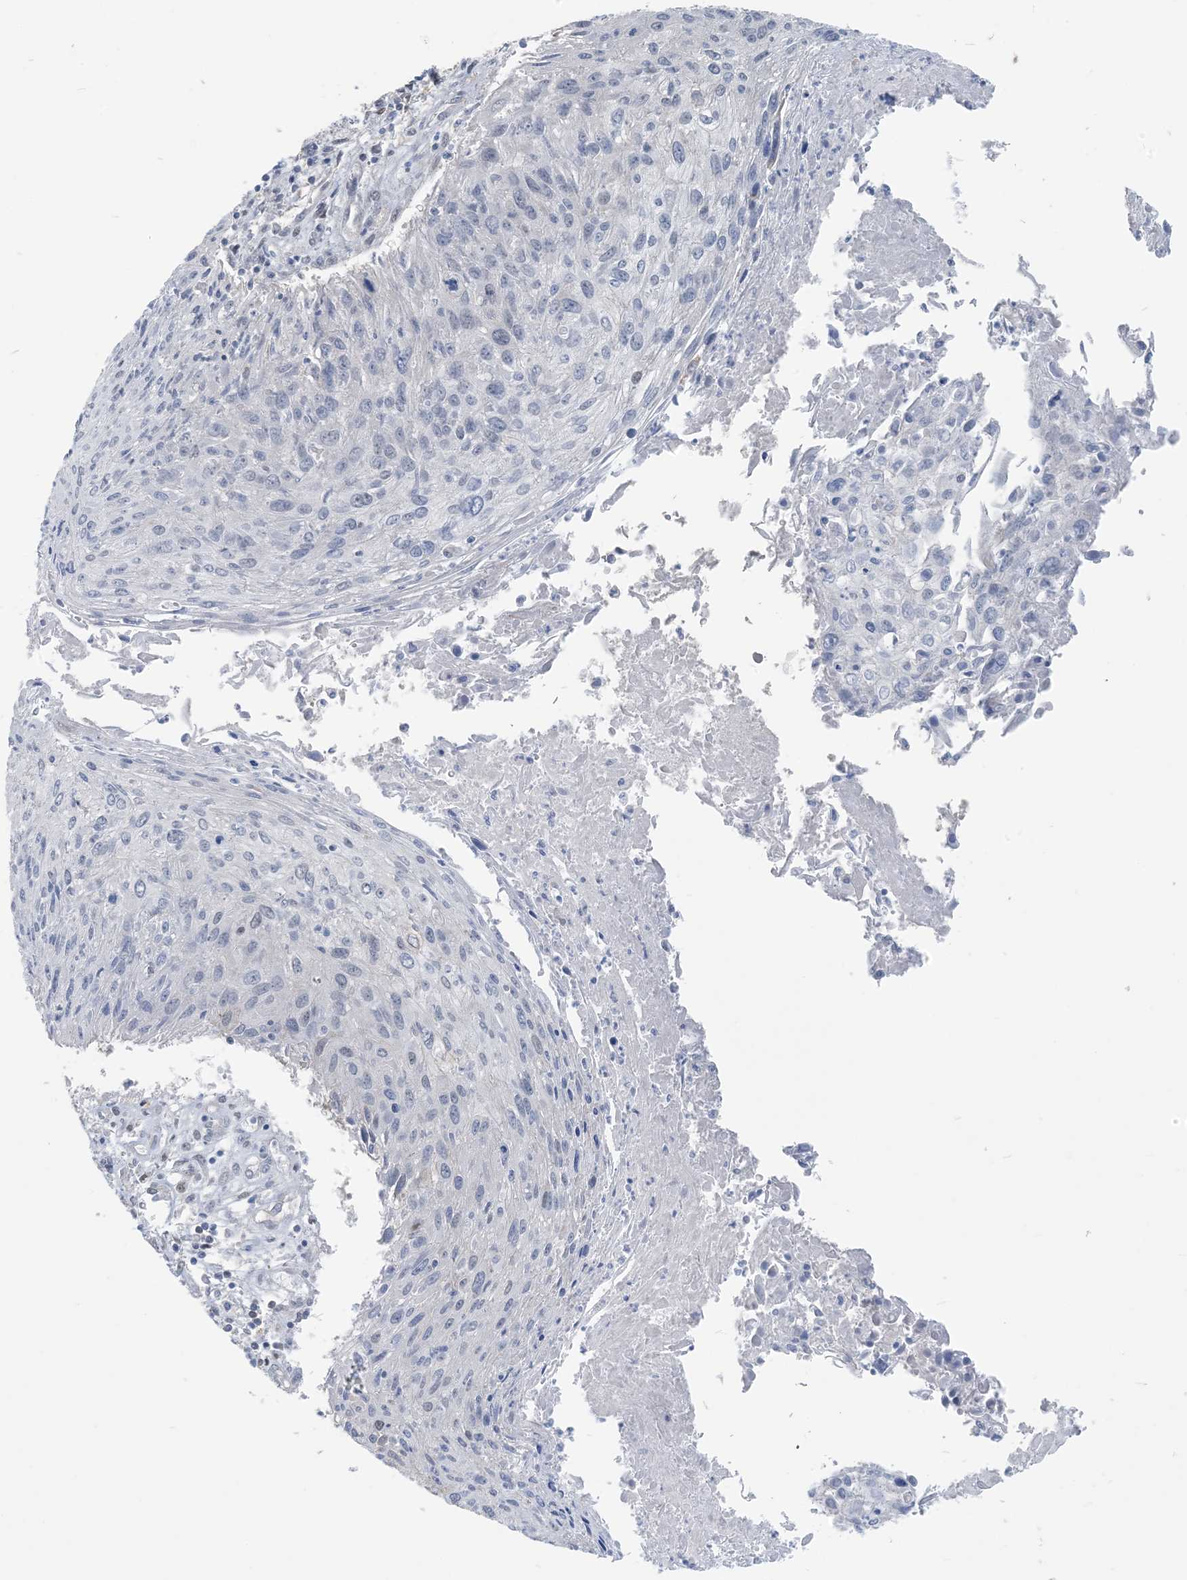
{"staining": {"intensity": "negative", "quantity": "none", "location": "none"}, "tissue": "cervical cancer", "cell_type": "Tumor cells", "image_type": "cancer", "snomed": [{"axis": "morphology", "description": "Squamous cell carcinoma, NOS"}, {"axis": "topography", "description": "Cervix"}], "caption": "Immunohistochemistry image of cervical cancer stained for a protein (brown), which demonstrates no staining in tumor cells.", "gene": "ZC3H12A", "patient": {"sex": "female", "age": 51}}